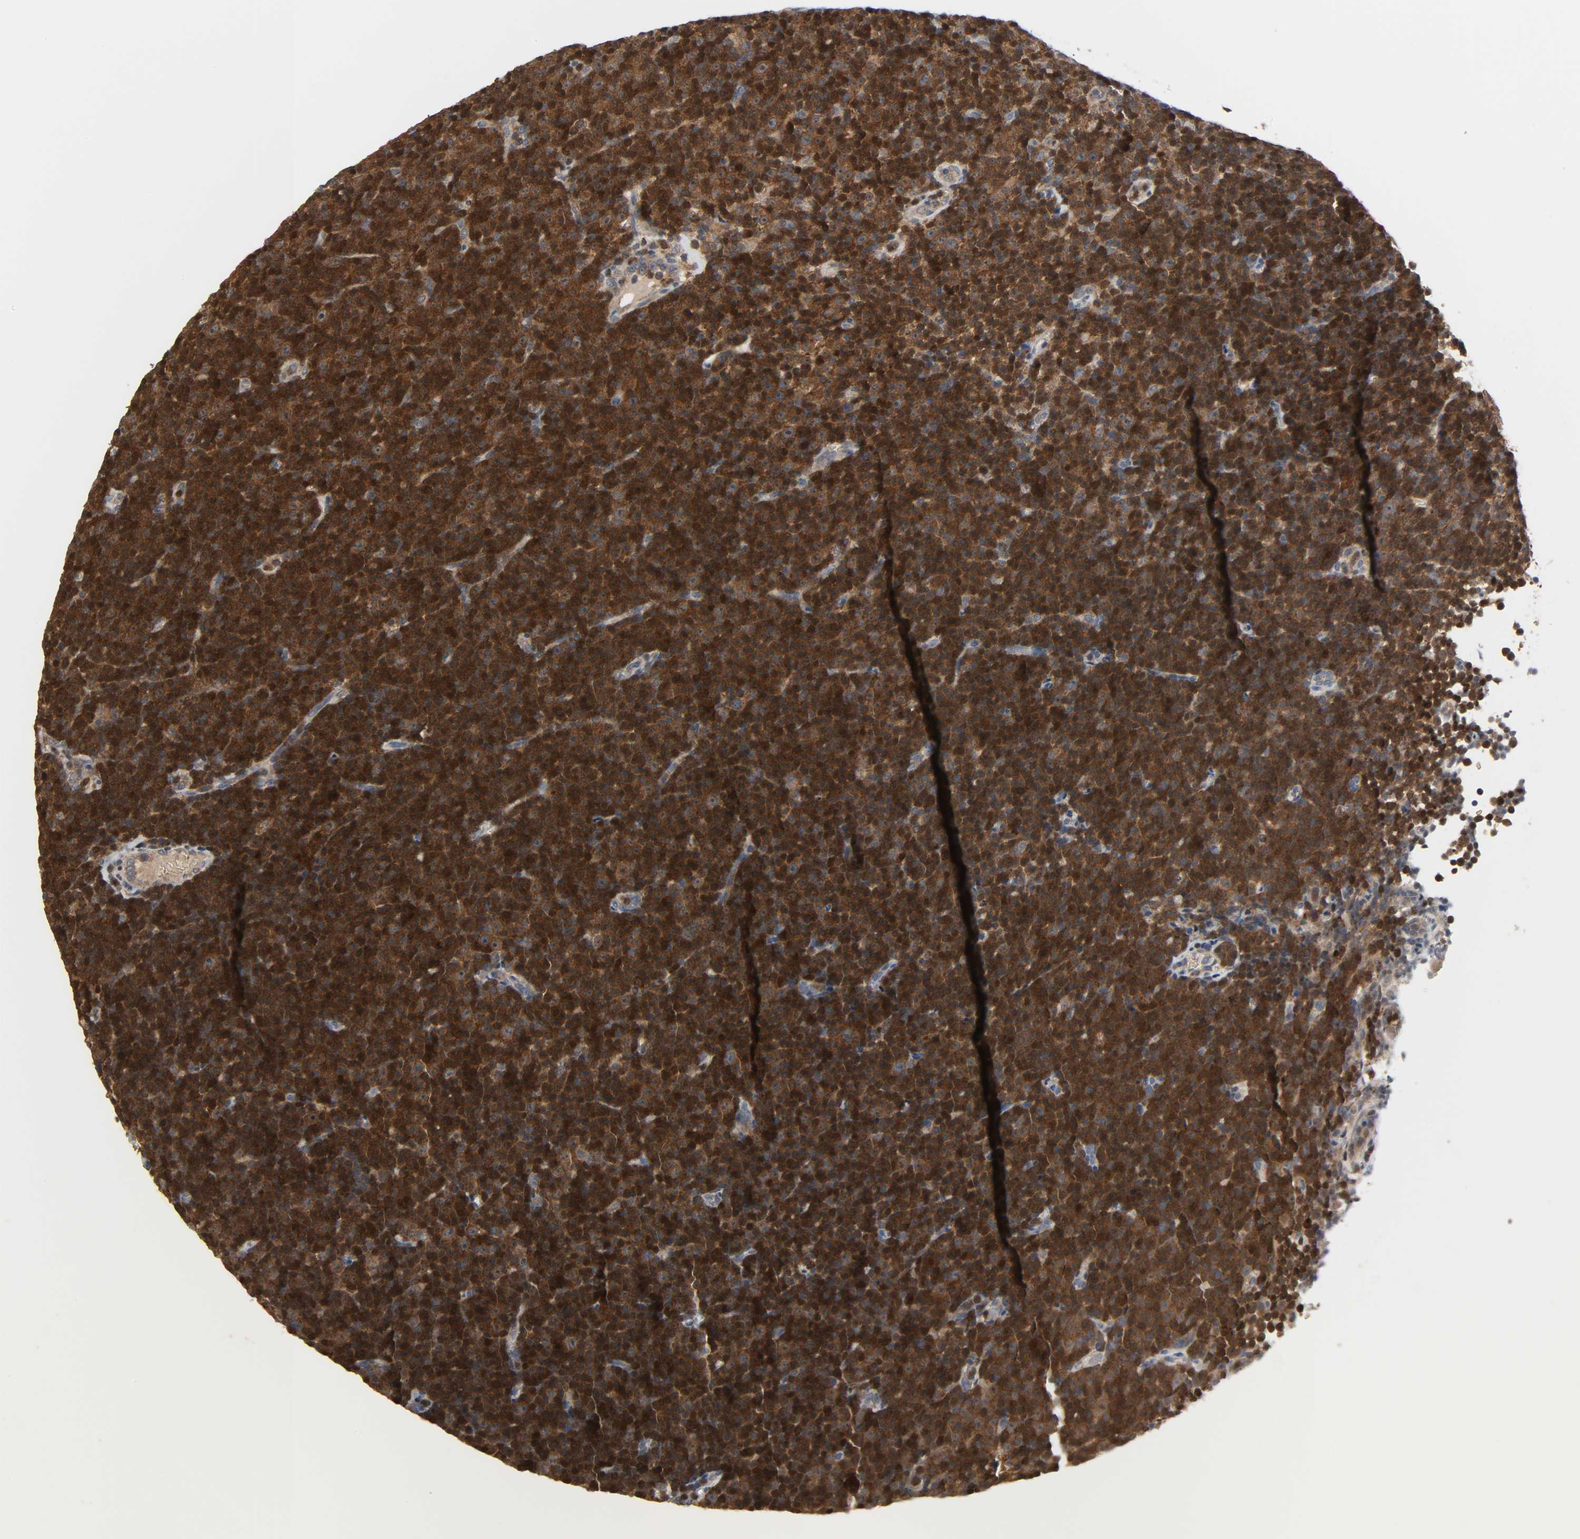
{"staining": {"intensity": "strong", "quantity": ">75%", "location": "cytoplasmic/membranous,nuclear"}, "tissue": "lymphoma", "cell_type": "Tumor cells", "image_type": "cancer", "snomed": [{"axis": "morphology", "description": "Malignant lymphoma, non-Hodgkin's type, Low grade"}, {"axis": "topography", "description": "Lymph node"}], "caption": "Protein staining of malignant lymphoma, non-Hodgkin's type (low-grade) tissue displays strong cytoplasmic/membranous and nuclear staining in approximately >75% of tumor cells. (DAB IHC with brightfield microscopy, high magnification).", "gene": "PLEKHA2", "patient": {"sex": "female", "age": 67}}